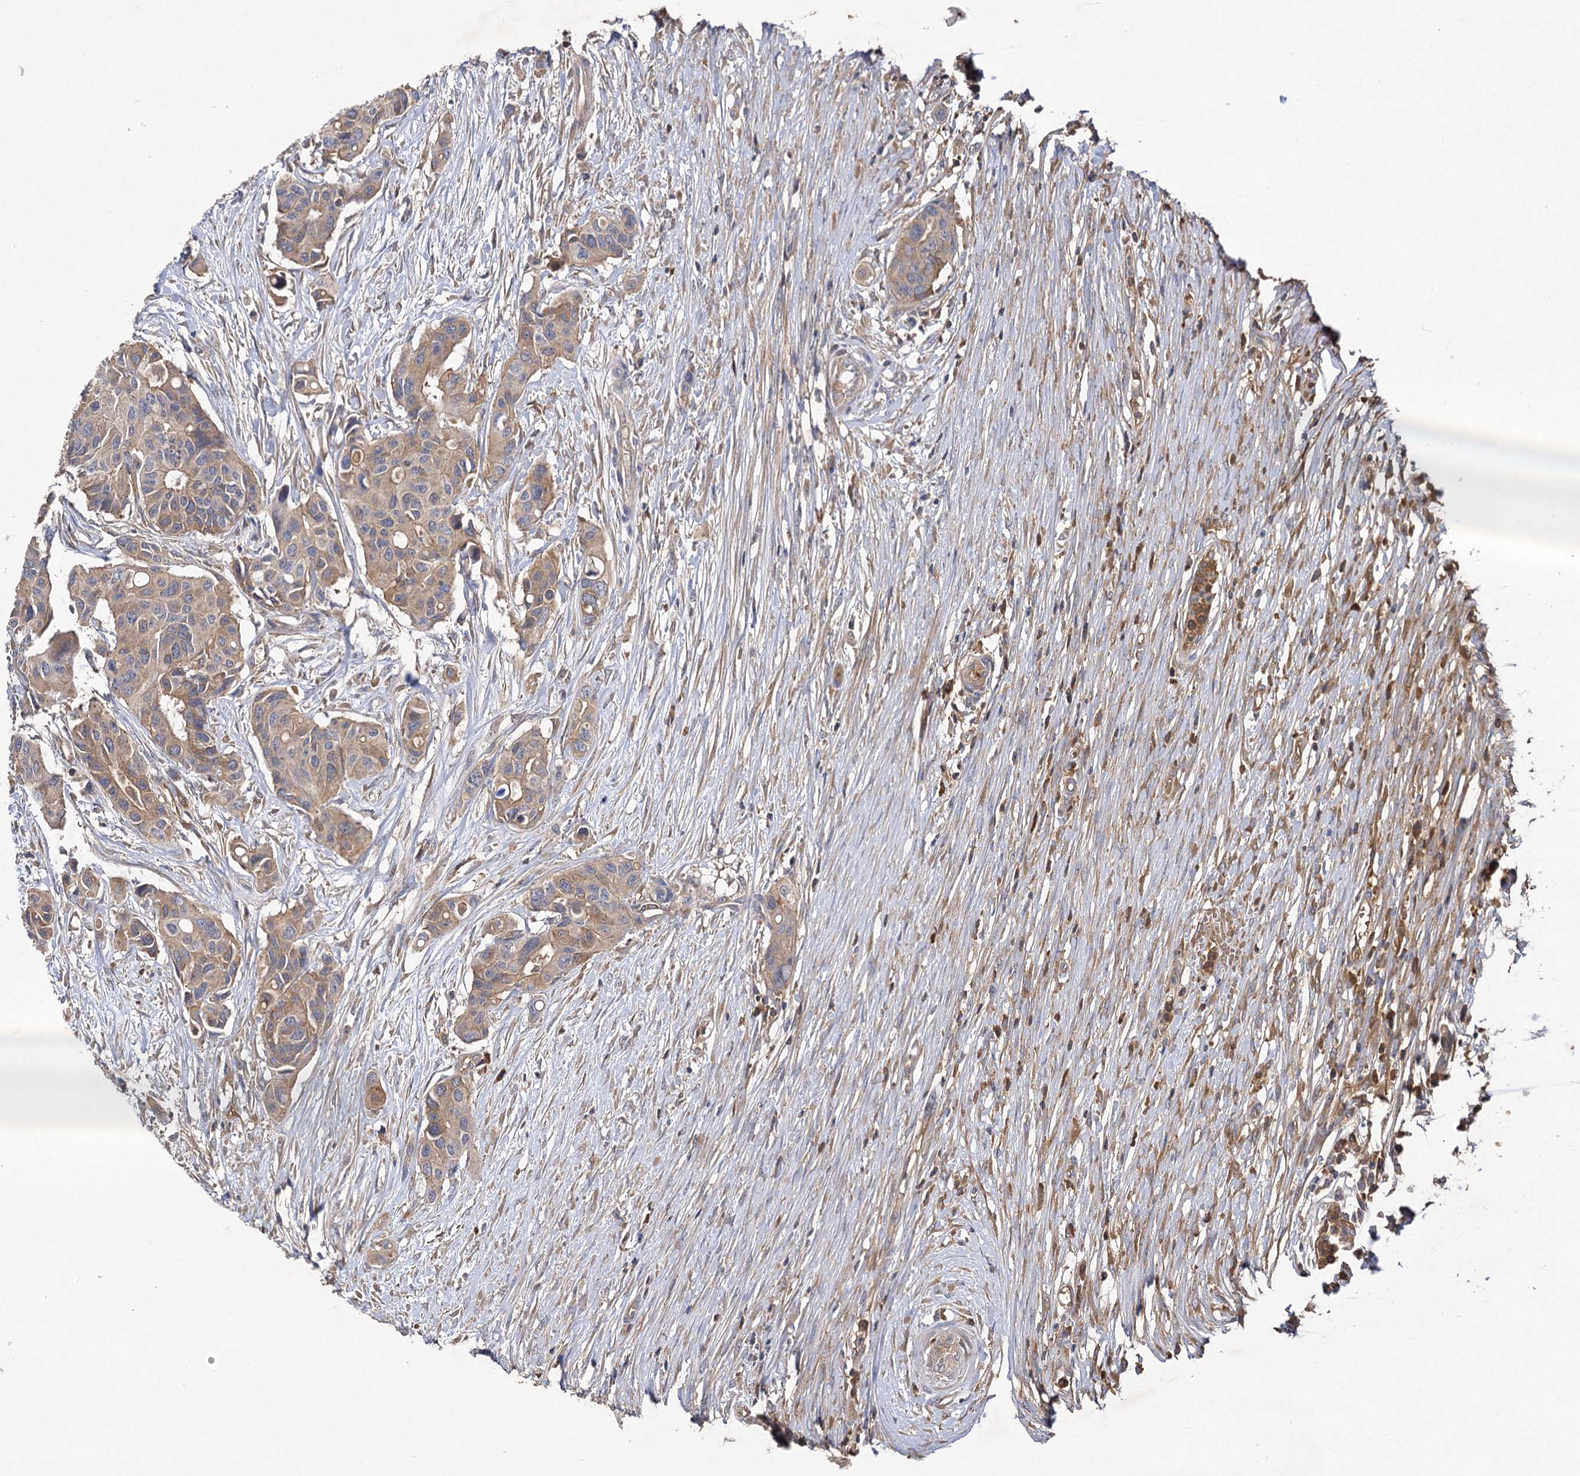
{"staining": {"intensity": "moderate", "quantity": ">75%", "location": "cytoplasmic/membranous"}, "tissue": "colorectal cancer", "cell_type": "Tumor cells", "image_type": "cancer", "snomed": [{"axis": "morphology", "description": "Adenocarcinoma, NOS"}, {"axis": "topography", "description": "Colon"}], "caption": "About >75% of tumor cells in colorectal cancer (adenocarcinoma) exhibit moderate cytoplasmic/membranous protein positivity as visualized by brown immunohistochemical staining.", "gene": "USP50", "patient": {"sex": "male", "age": 77}}